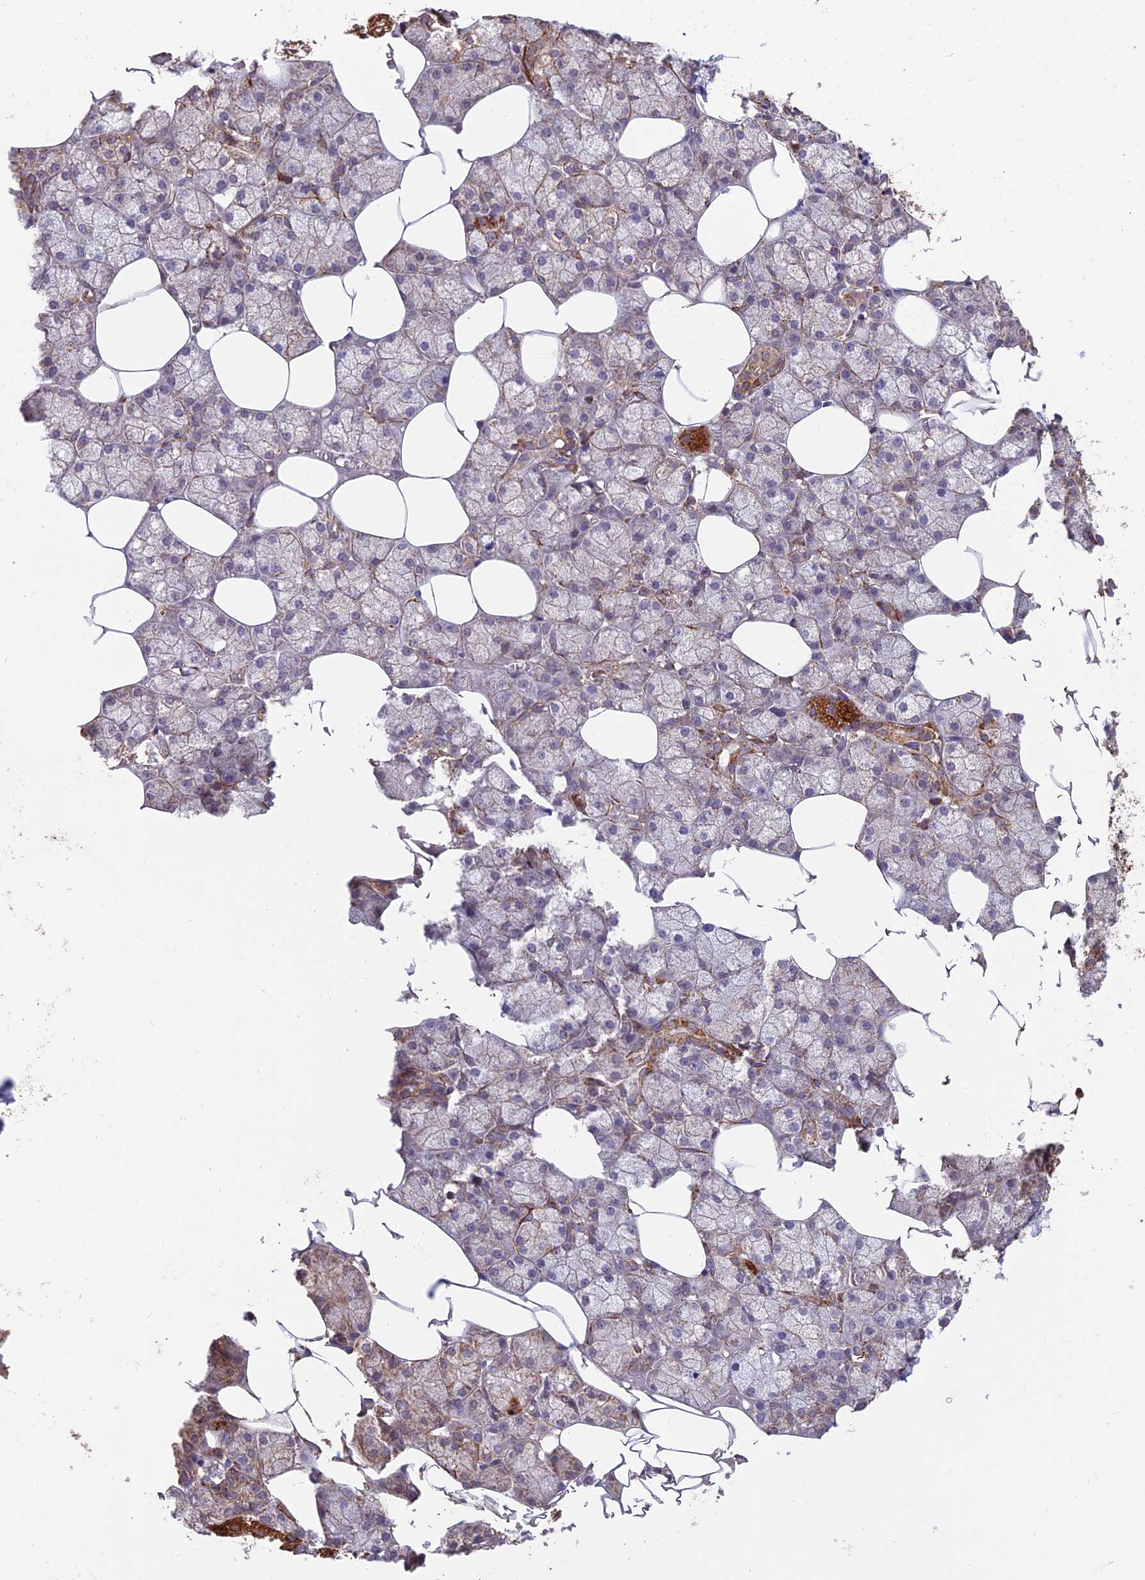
{"staining": {"intensity": "strong", "quantity": "<25%", "location": "cytoplasmic/membranous"}, "tissue": "salivary gland", "cell_type": "Glandular cells", "image_type": "normal", "snomed": [{"axis": "morphology", "description": "Normal tissue, NOS"}, {"axis": "topography", "description": "Salivary gland"}], "caption": "This is a micrograph of immunohistochemistry (IHC) staining of benign salivary gland, which shows strong positivity in the cytoplasmic/membranous of glandular cells.", "gene": "IFT22", "patient": {"sex": "male", "age": 62}}